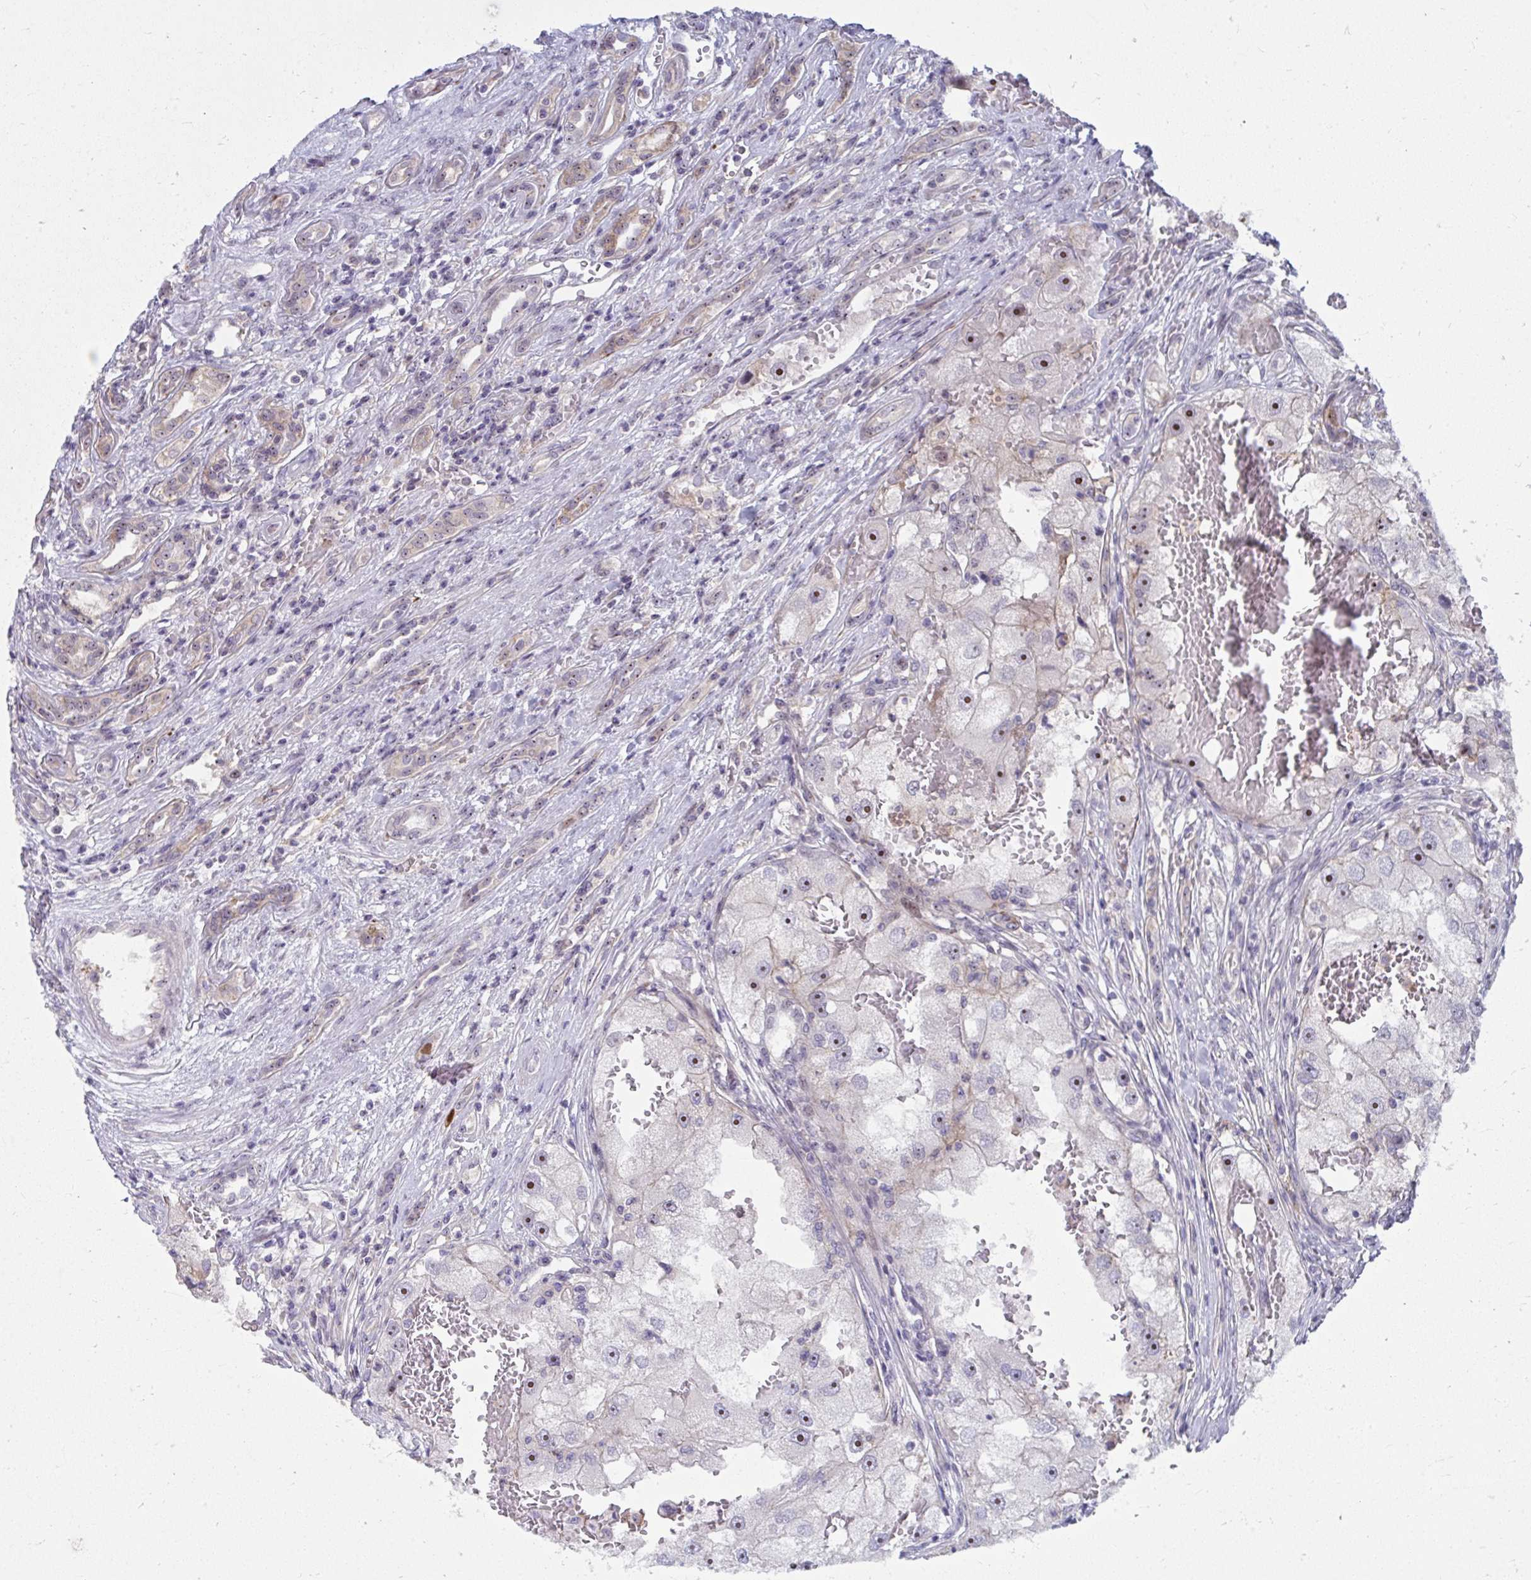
{"staining": {"intensity": "moderate", "quantity": "25%-75%", "location": "nuclear"}, "tissue": "renal cancer", "cell_type": "Tumor cells", "image_type": "cancer", "snomed": [{"axis": "morphology", "description": "Adenocarcinoma, NOS"}, {"axis": "topography", "description": "Kidney"}], "caption": "The immunohistochemical stain labels moderate nuclear staining in tumor cells of renal cancer (adenocarcinoma) tissue.", "gene": "MUS81", "patient": {"sex": "male", "age": 63}}